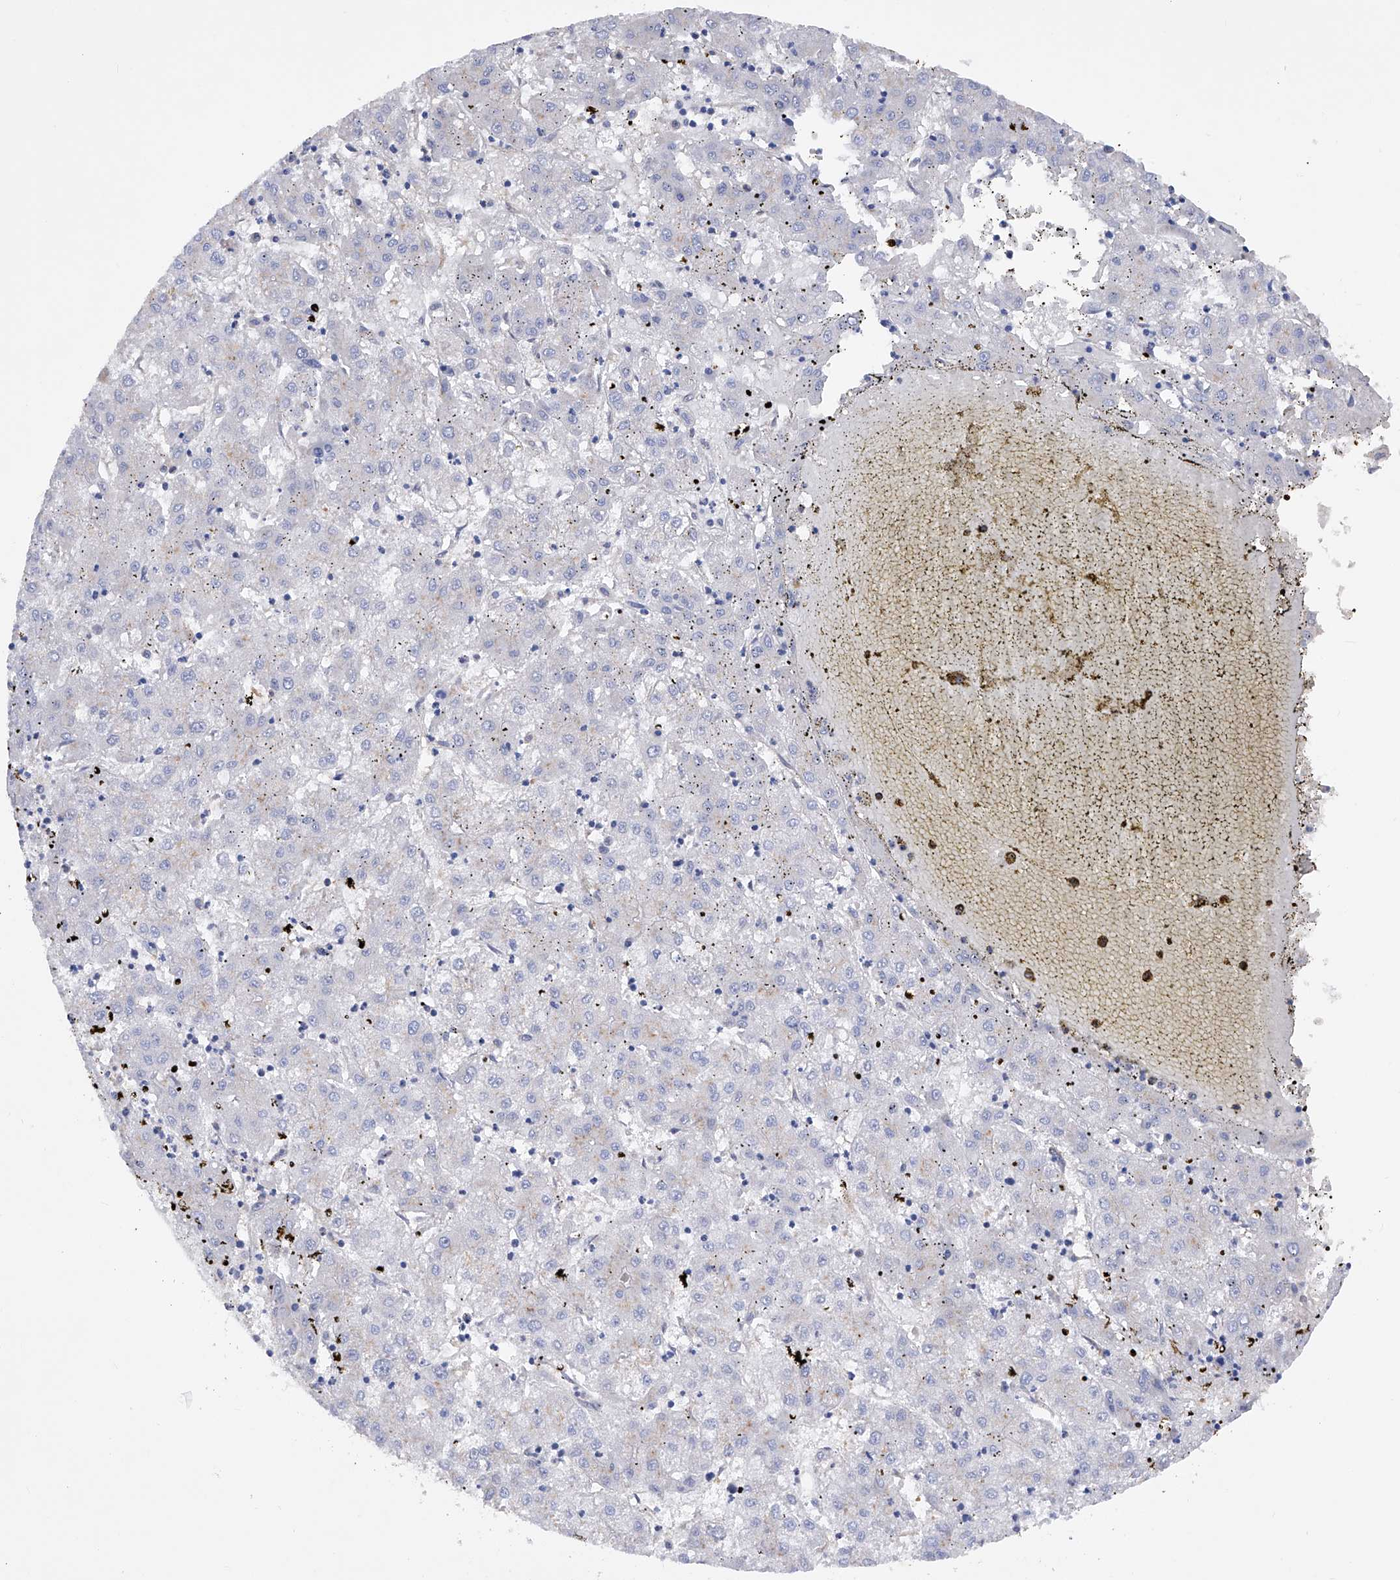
{"staining": {"intensity": "negative", "quantity": "none", "location": "none"}, "tissue": "liver cancer", "cell_type": "Tumor cells", "image_type": "cancer", "snomed": [{"axis": "morphology", "description": "Carcinoma, Hepatocellular, NOS"}, {"axis": "topography", "description": "Liver"}], "caption": "Tumor cells are negative for brown protein staining in liver cancer. (Immunohistochemistry, brightfield microscopy, high magnification).", "gene": "SPATA20", "patient": {"sex": "male", "age": 72}}